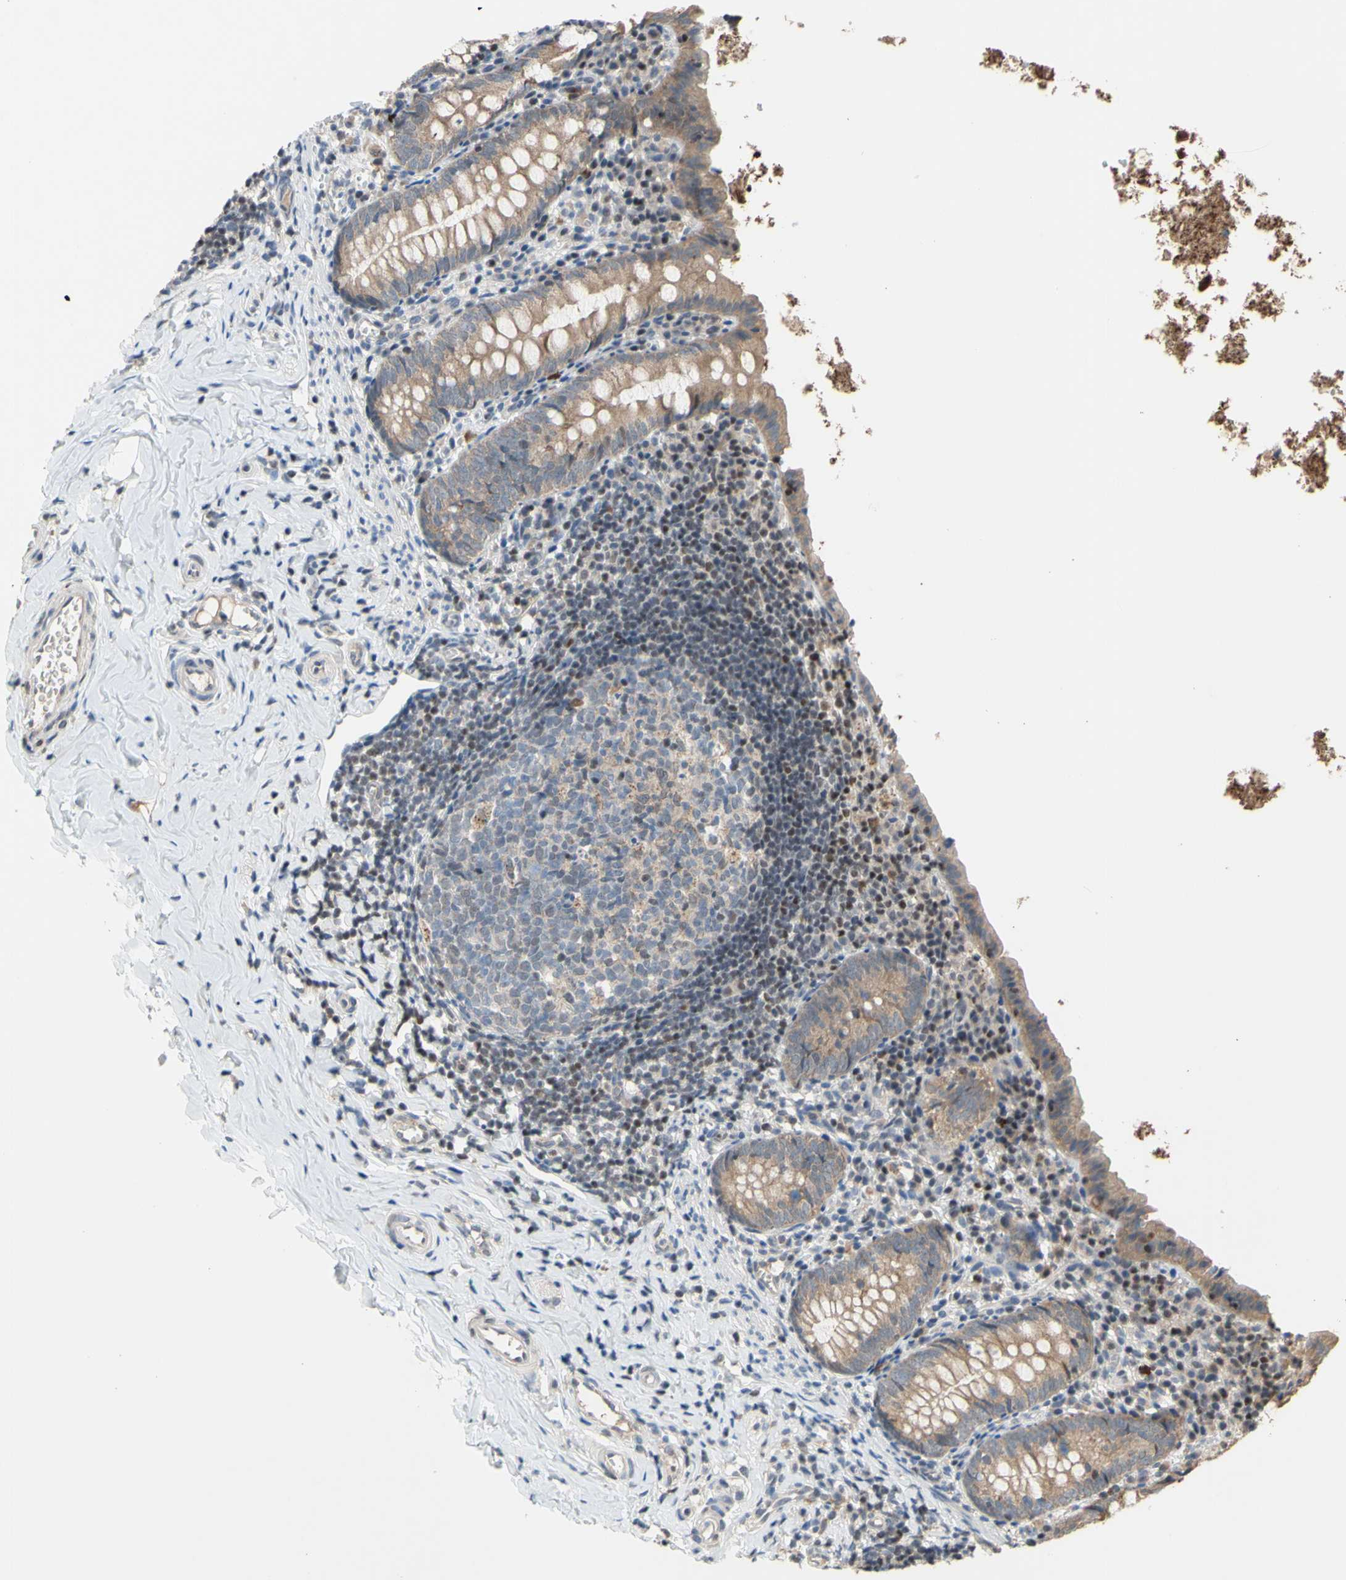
{"staining": {"intensity": "moderate", "quantity": ">75%", "location": "cytoplasmic/membranous"}, "tissue": "appendix", "cell_type": "Glandular cells", "image_type": "normal", "snomed": [{"axis": "morphology", "description": "Normal tissue, NOS"}, {"axis": "topography", "description": "Appendix"}], "caption": "A medium amount of moderate cytoplasmic/membranous expression is seen in about >75% of glandular cells in benign appendix. Using DAB (brown) and hematoxylin (blue) stains, captured at high magnification using brightfield microscopy.", "gene": "SP4", "patient": {"sex": "female", "age": 10}}